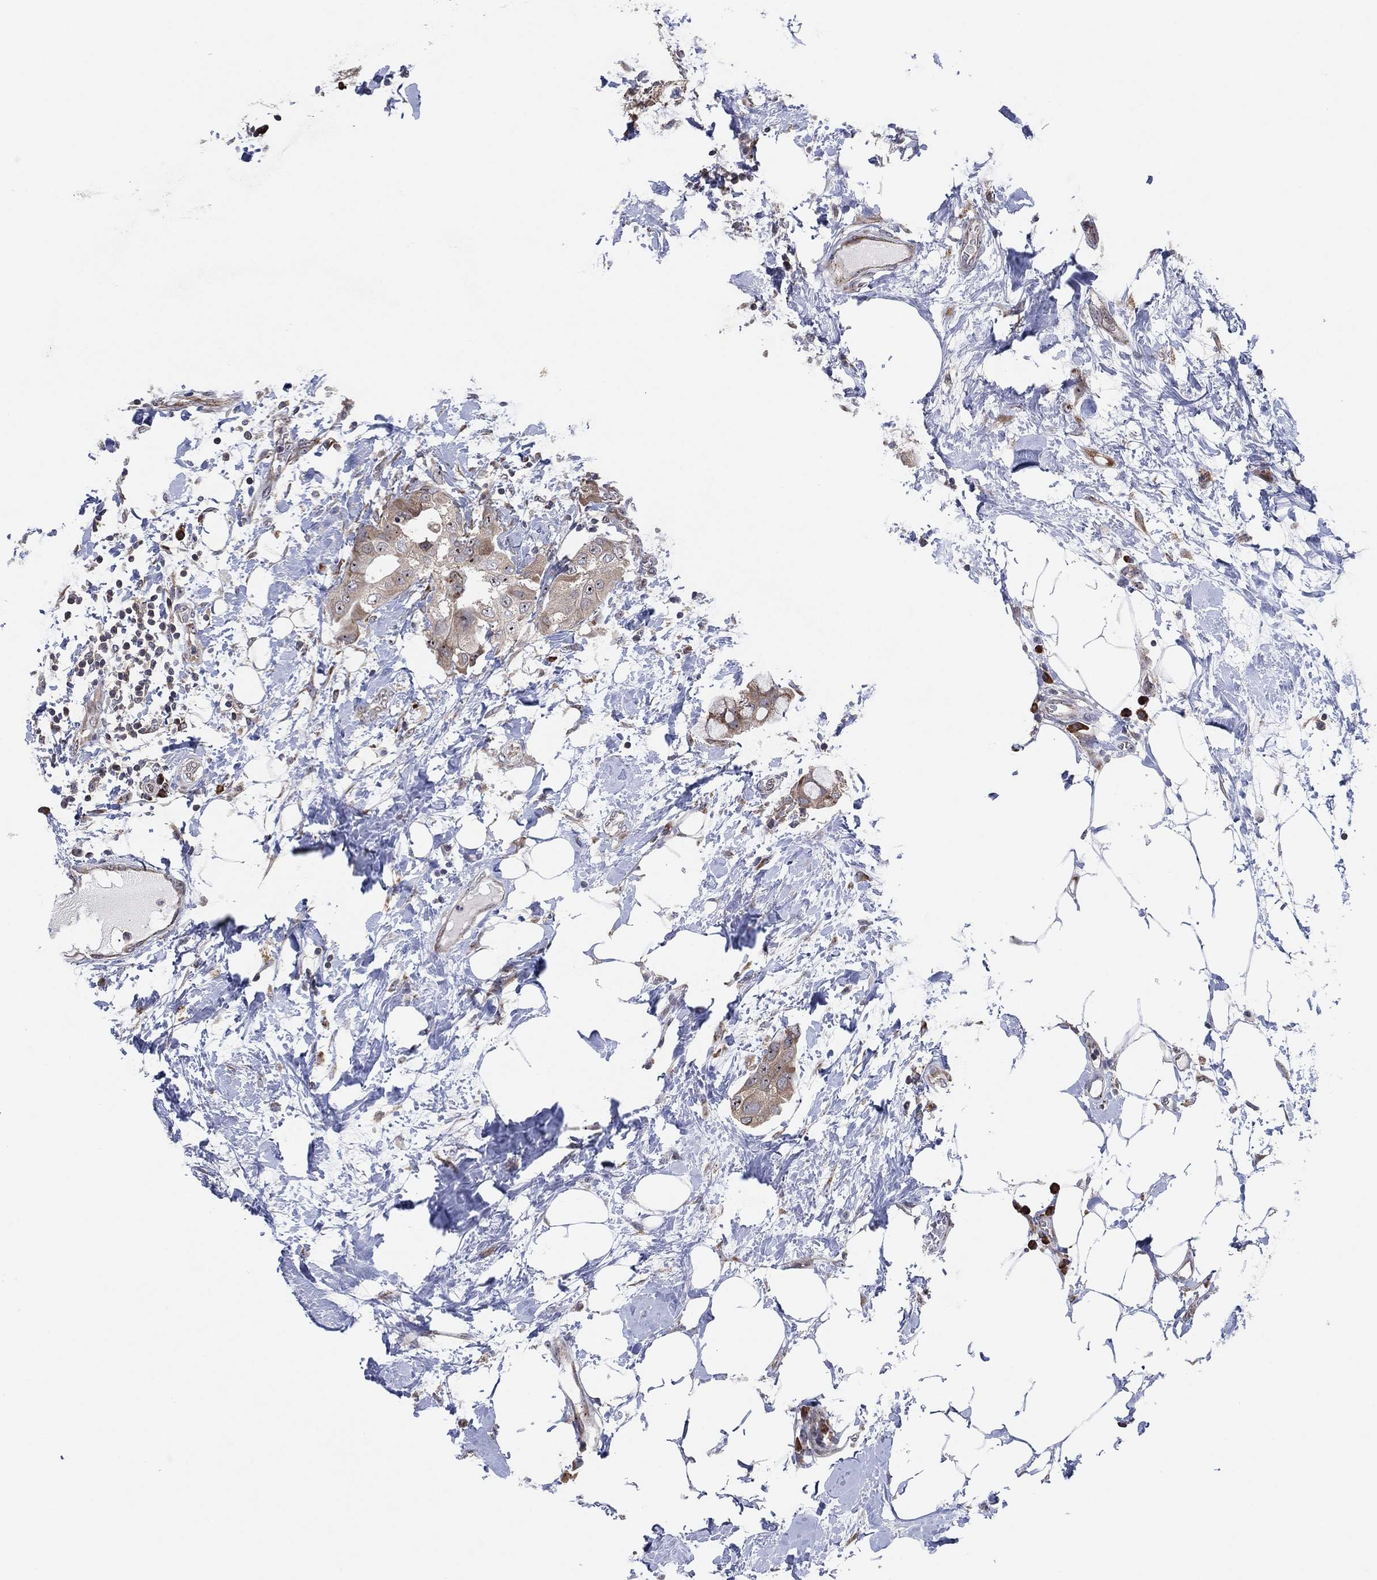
{"staining": {"intensity": "negative", "quantity": "none", "location": "none"}, "tissue": "breast cancer", "cell_type": "Tumor cells", "image_type": "cancer", "snomed": [{"axis": "morphology", "description": "Normal tissue, NOS"}, {"axis": "morphology", "description": "Duct carcinoma"}, {"axis": "topography", "description": "Breast"}], "caption": "Tumor cells show no significant protein expression in breast invasive ductal carcinoma. (Stains: DAB (3,3'-diaminobenzidine) immunohistochemistry (IHC) with hematoxylin counter stain, Microscopy: brightfield microscopy at high magnification).", "gene": "FAM104A", "patient": {"sex": "female", "age": 40}}